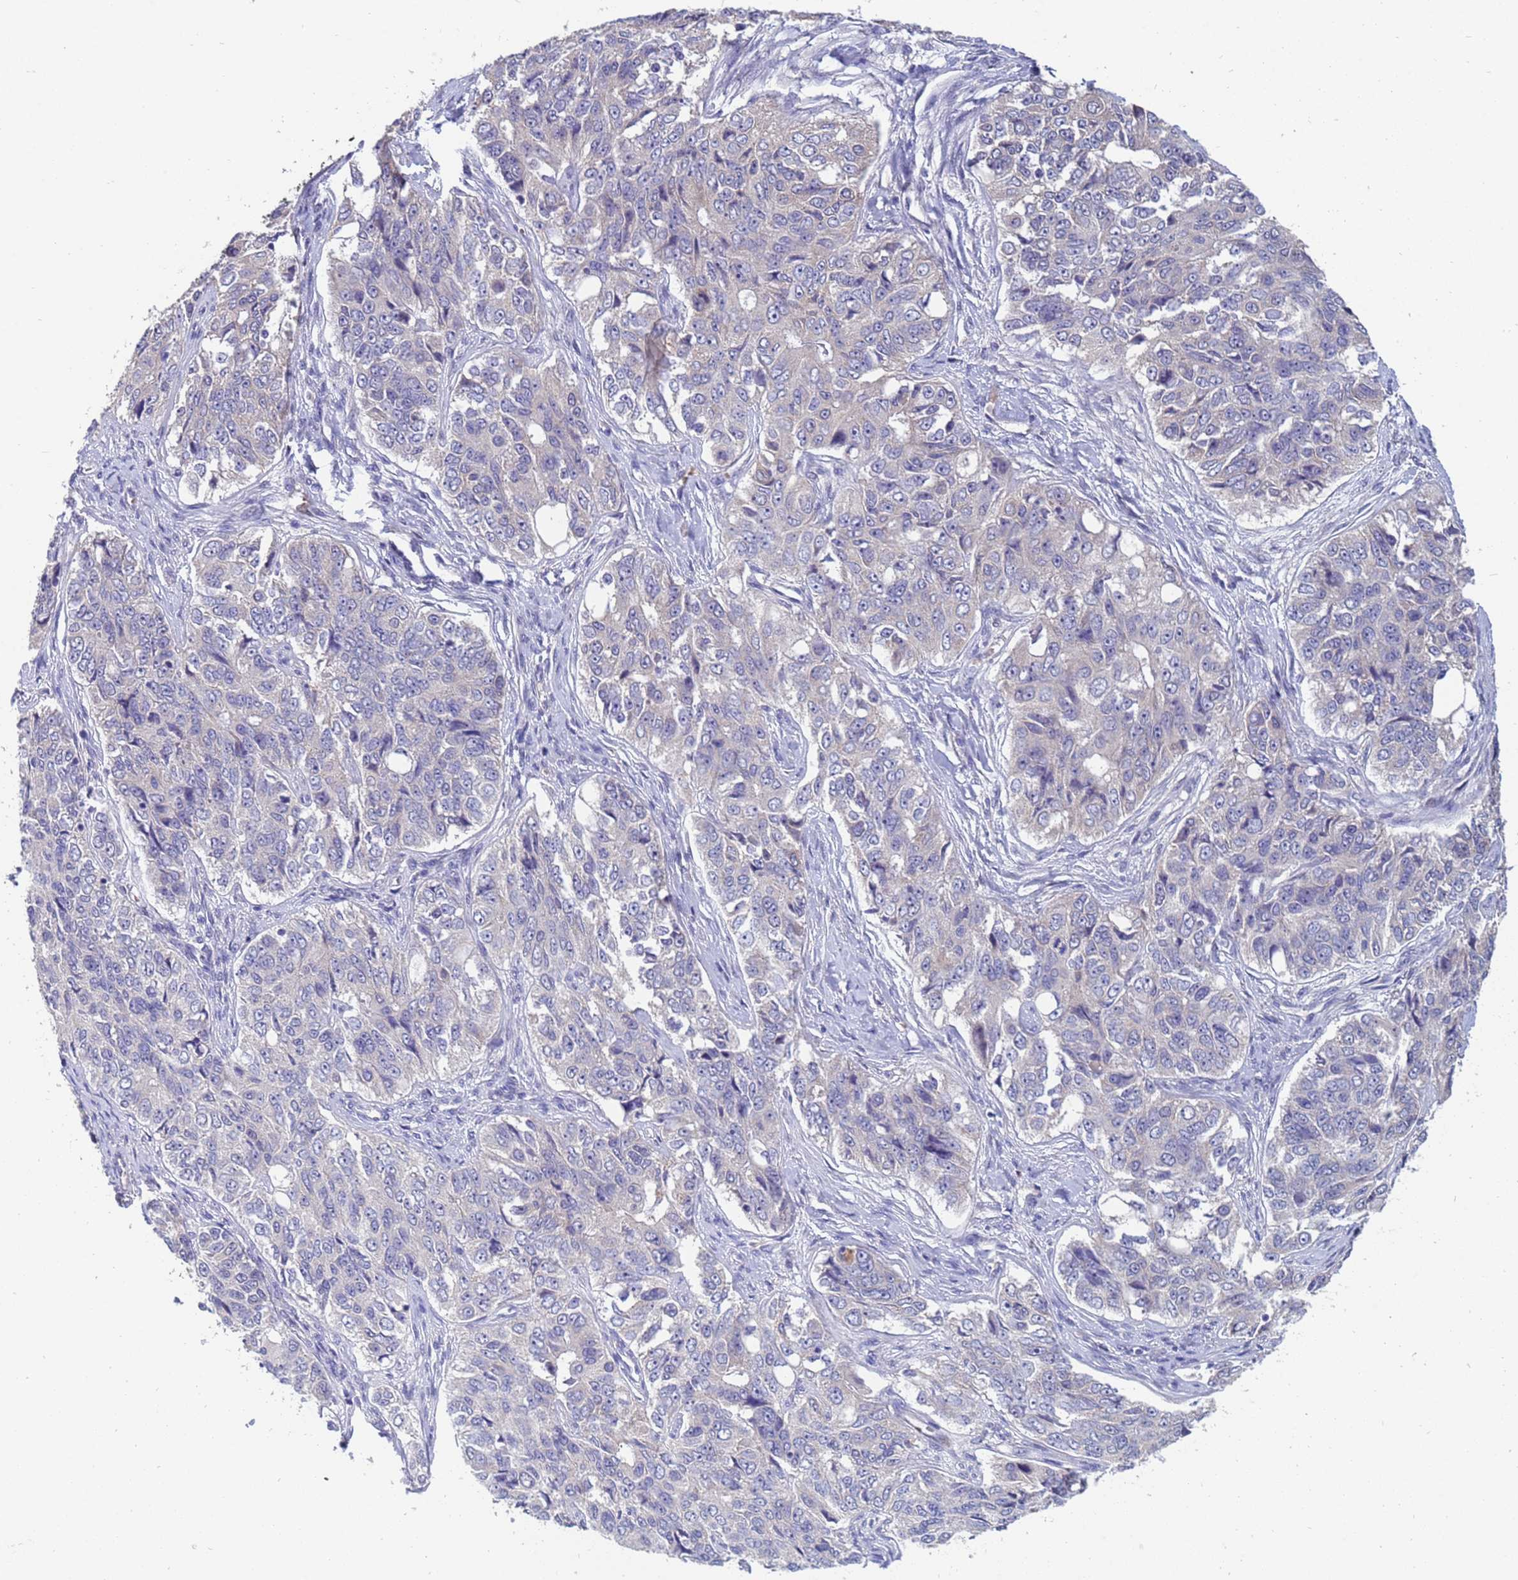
{"staining": {"intensity": "negative", "quantity": "none", "location": "none"}, "tissue": "ovarian cancer", "cell_type": "Tumor cells", "image_type": "cancer", "snomed": [{"axis": "morphology", "description": "Carcinoma, endometroid"}, {"axis": "topography", "description": "Ovary"}], "caption": "The photomicrograph shows no staining of tumor cells in ovarian cancer. (Brightfield microscopy of DAB IHC at high magnification).", "gene": "IHO1", "patient": {"sex": "female", "age": 51}}